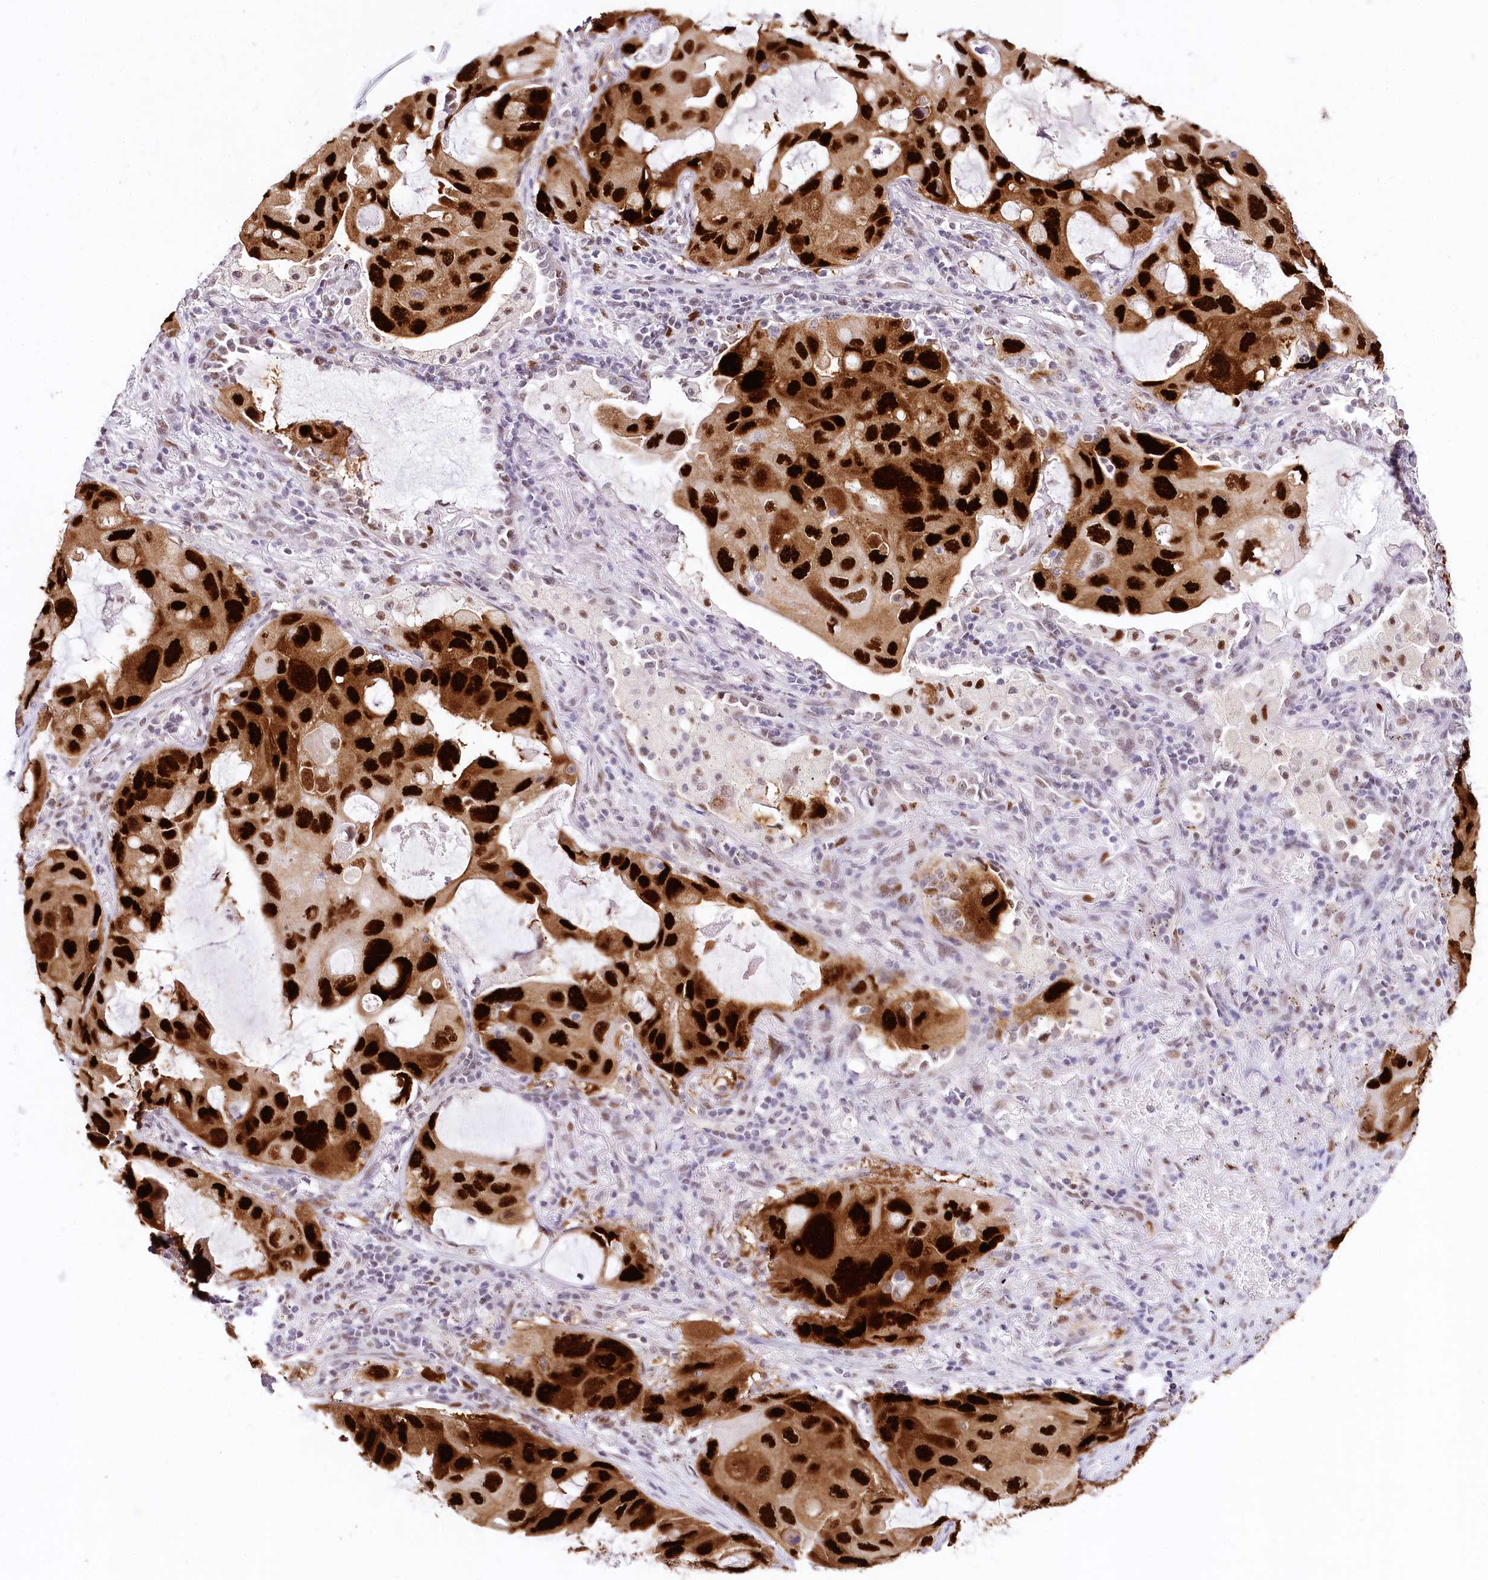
{"staining": {"intensity": "strong", "quantity": ">75%", "location": "nuclear"}, "tissue": "lung cancer", "cell_type": "Tumor cells", "image_type": "cancer", "snomed": [{"axis": "morphology", "description": "Squamous cell carcinoma, NOS"}, {"axis": "topography", "description": "Lung"}], "caption": "Lung cancer (squamous cell carcinoma) stained for a protein (brown) demonstrates strong nuclear positive staining in approximately >75% of tumor cells.", "gene": "TP53", "patient": {"sex": "female", "age": 73}}